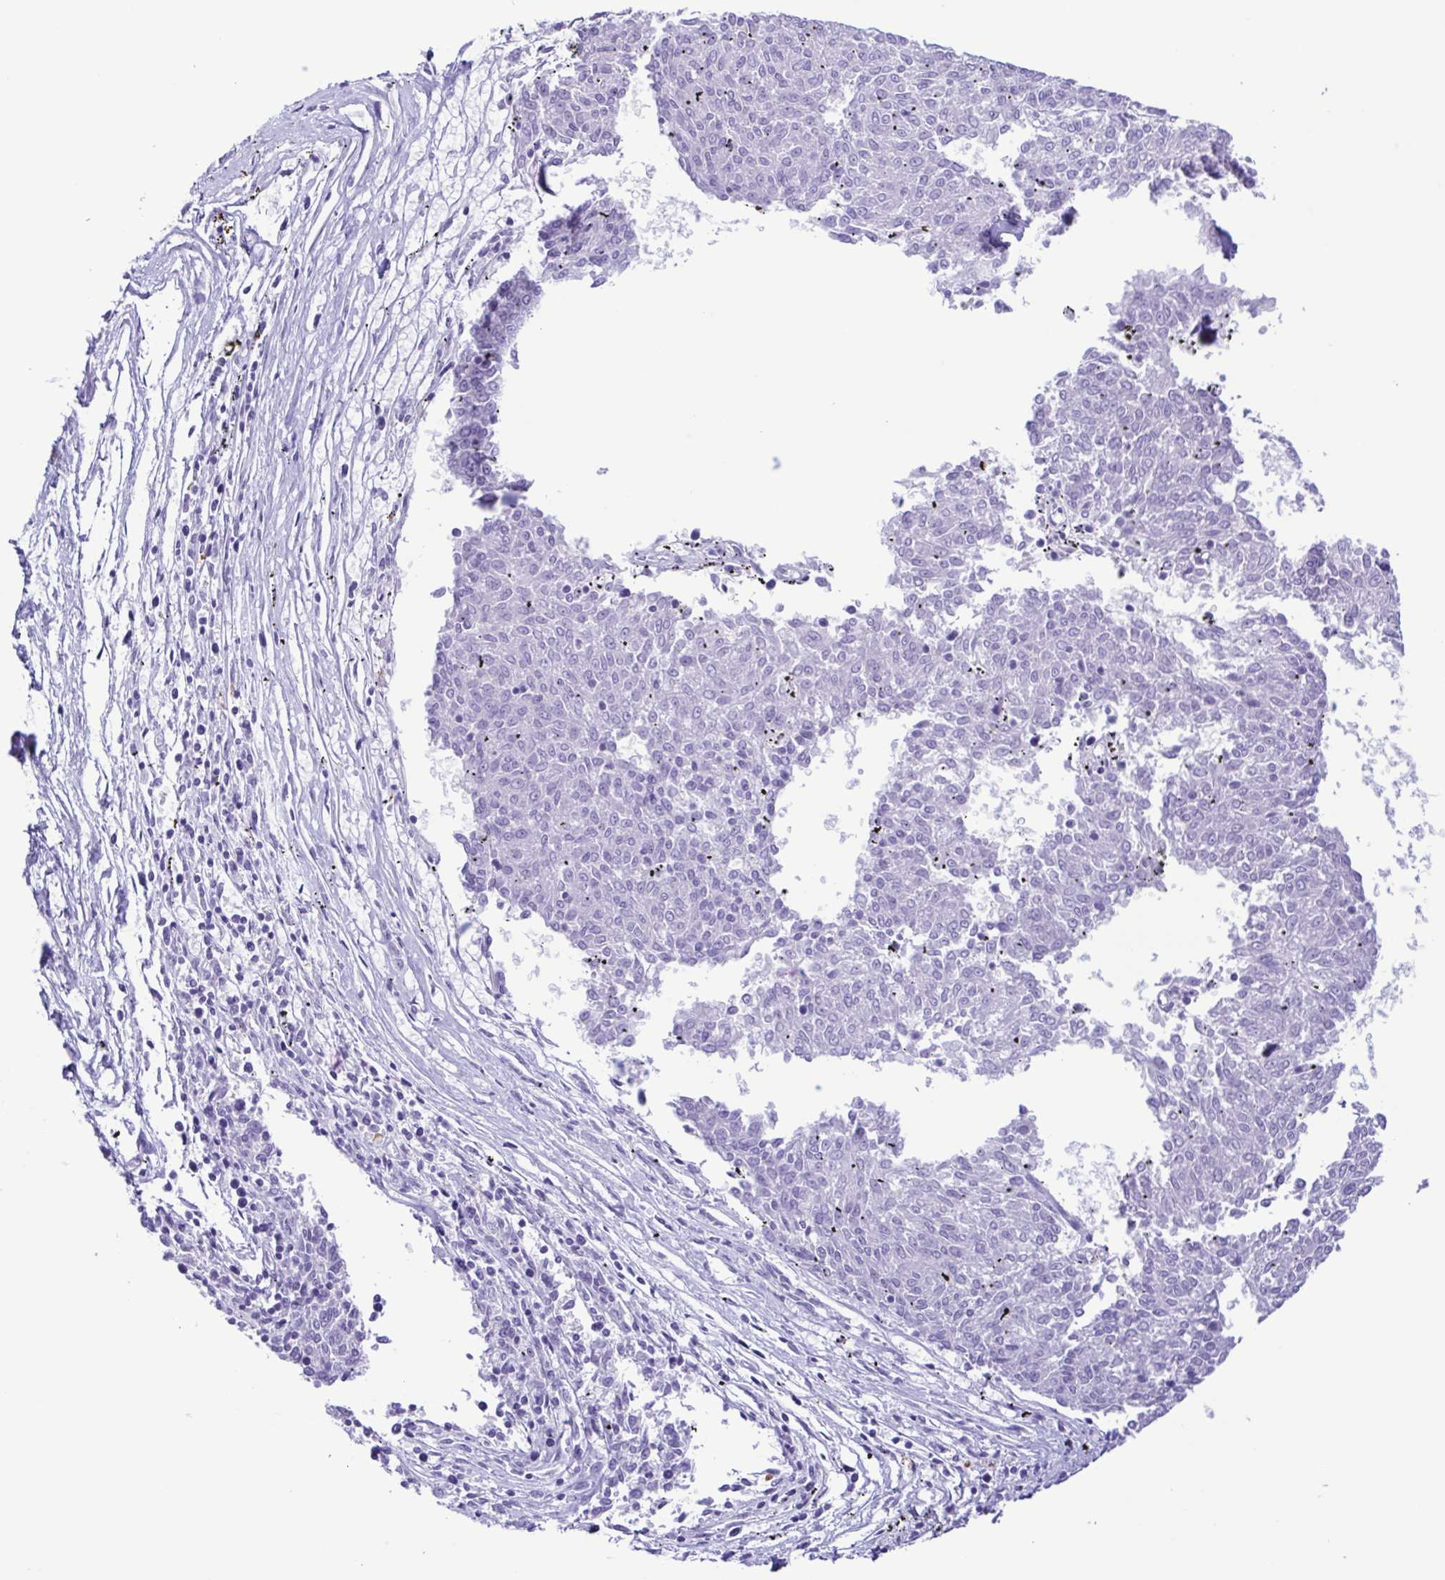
{"staining": {"intensity": "negative", "quantity": "none", "location": "none"}, "tissue": "melanoma", "cell_type": "Tumor cells", "image_type": "cancer", "snomed": [{"axis": "morphology", "description": "Malignant melanoma, NOS"}, {"axis": "topography", "description": "Skin"}], "caption": "Melanoma stained for a protein using immunohistochemistry (IHC) reveals no expression tumor cells.", "gene": "CYP17A1", "patient": {"sex": "female", "age": 72}}